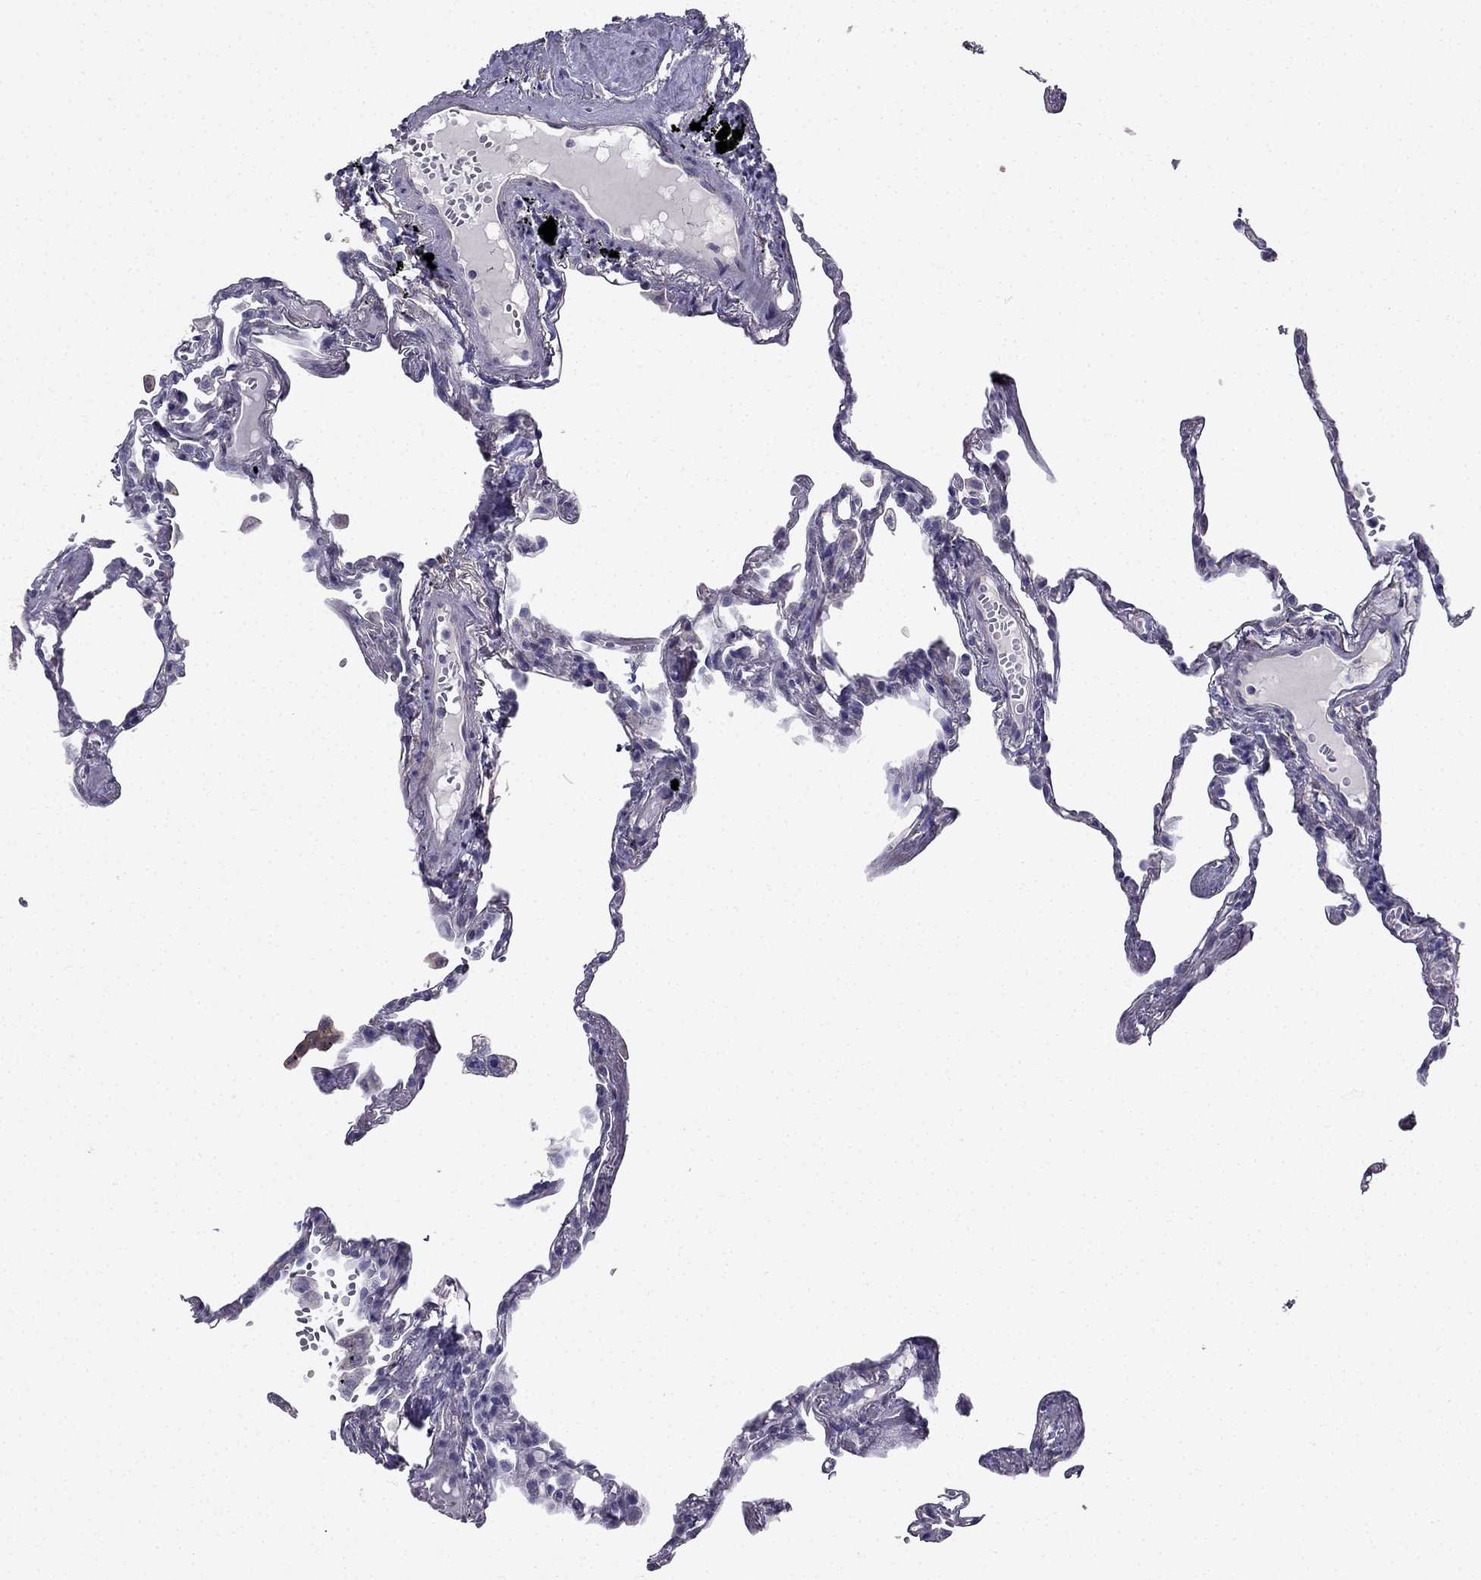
{"staining": {"intensity": "negative", "quantity": "none", "location": "none"}, "tissue": "lung", "cell_type": "Alveolar cells", "image_type": "normal", "snomed": [{"axis": "morphology", "description": "Normal tissue, NOS"}, {"axis": "topography", "description": "Lung"}], "caption": "Immunohistochemistry (IHC) micrograph of benign lung stained for a protein (brown), which reveals no positivity in alveolar cells.", "gene": "AS3MT", "patient": {"sex": "male", "age": 78}}